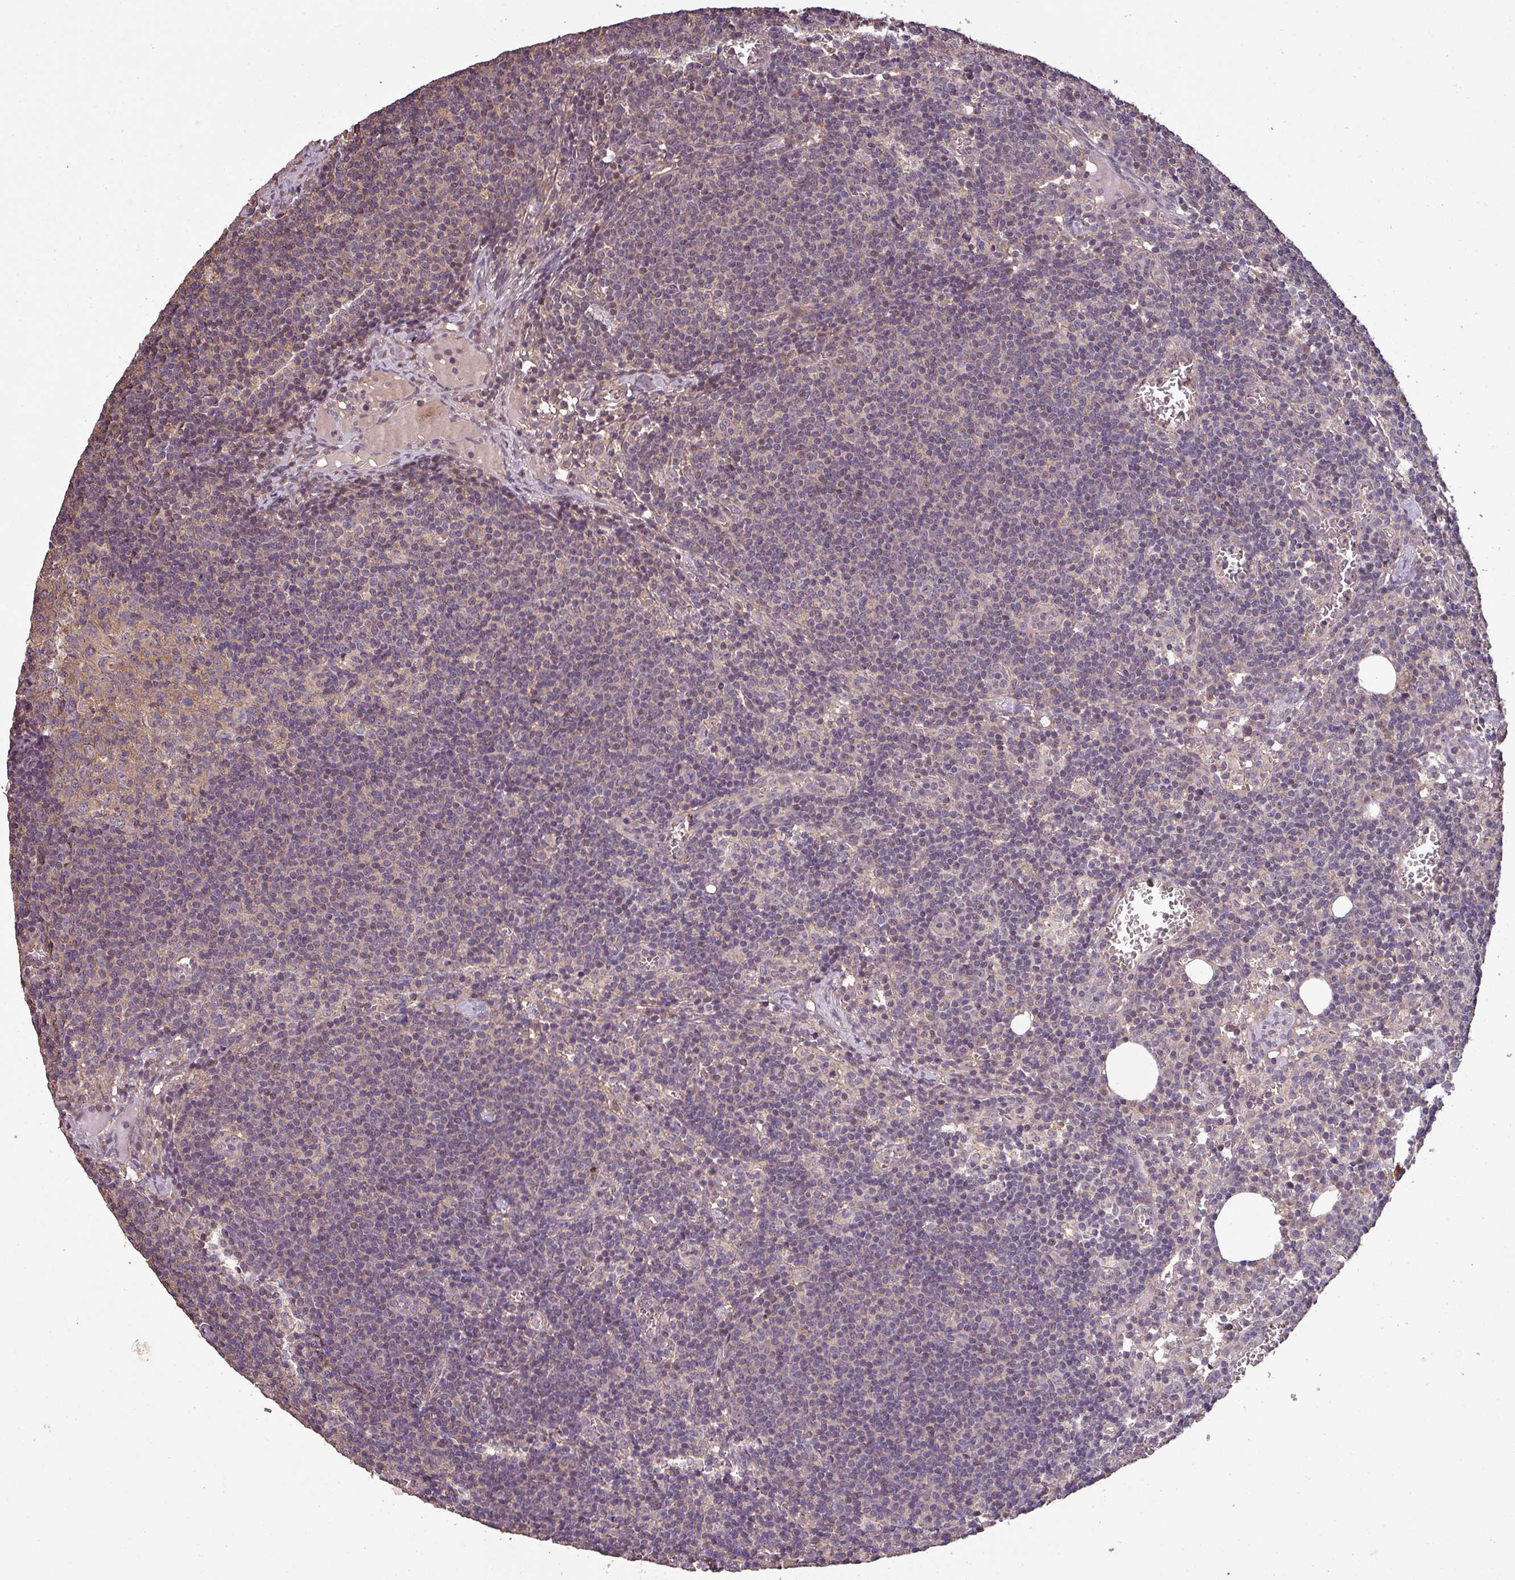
{"staining": {"intensity": "weak", "quantity": "<25%", "location": "cytoplasmic/membranous"}, "tissue": "lymph node", "cell_type": "Germinal center cells", "image_type": "normal", "snomed": [{"axis": "morphology", "description": "Normal tissue, NOS"}, {"axis": "topography", "description": "Lymph node"}], "caption": "DAB (3,3'-diaminobenzidine) immunohistochemical staining of benign lymph node exhibits no significant expression in germinal center cells.", "gene": "ISLR", "patient": {"sex": "female", "age": 27}}